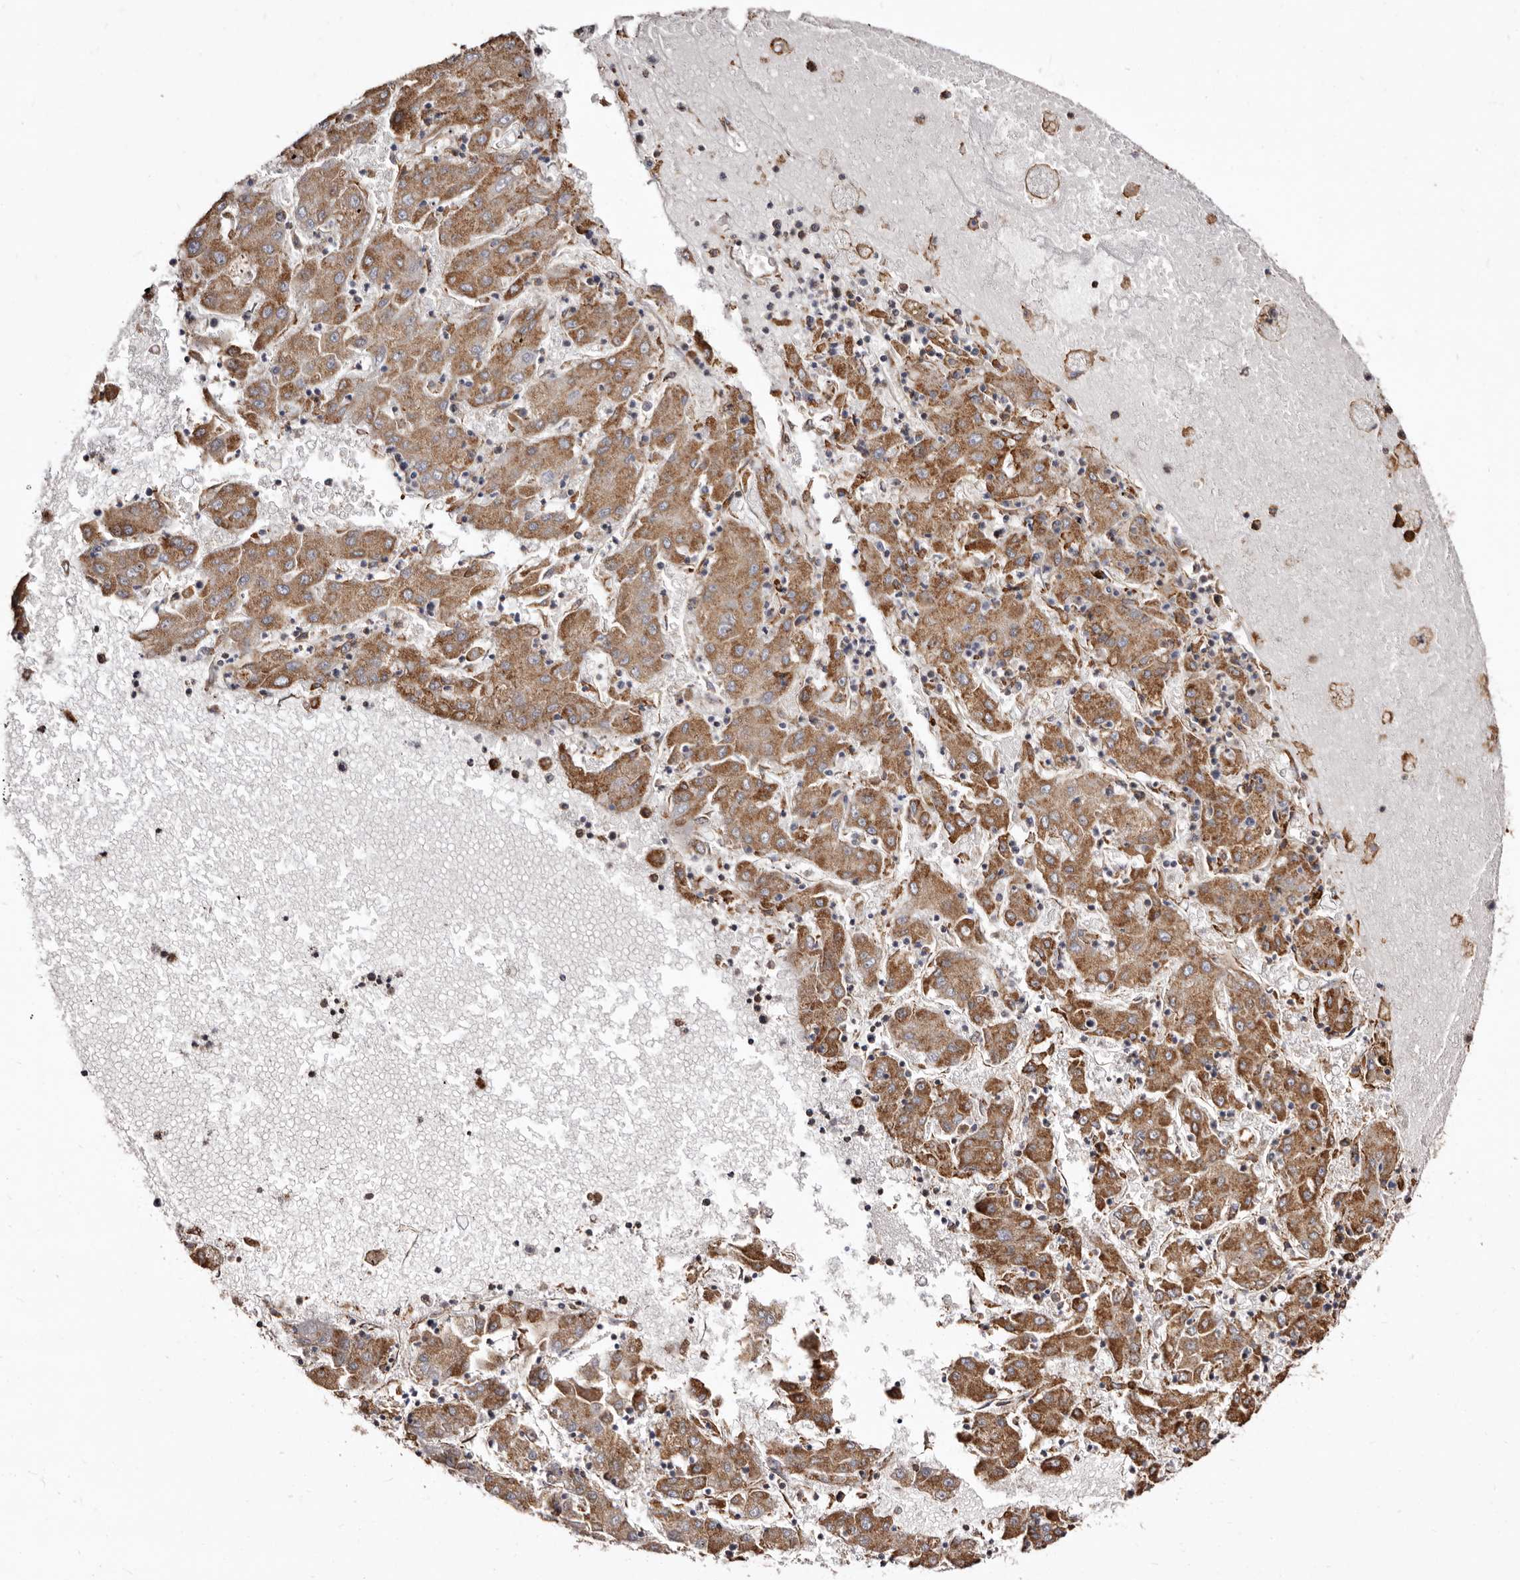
{"staining": {"intensity": "moderate", "quantity": ">75%", "location": "cytoplasmic/membranous"}, "tissue": "liver cancer", "cell_type": "Tumor cells", "image_type": "cancer", "snomed": [{"axis": "morphology", "description": "Carcinoma, Hepatocellular, NOS"}, {"axis": "topography", "description": "Liver"}], "caption": "Moderate cytoplasmic/membranous staining is appreciated in approximately >75% of tumor cells in liver cancer (hepatocellular carcinoma).", "gene": "ACBD6", "patient": {"sex": "male", "age": 72}}